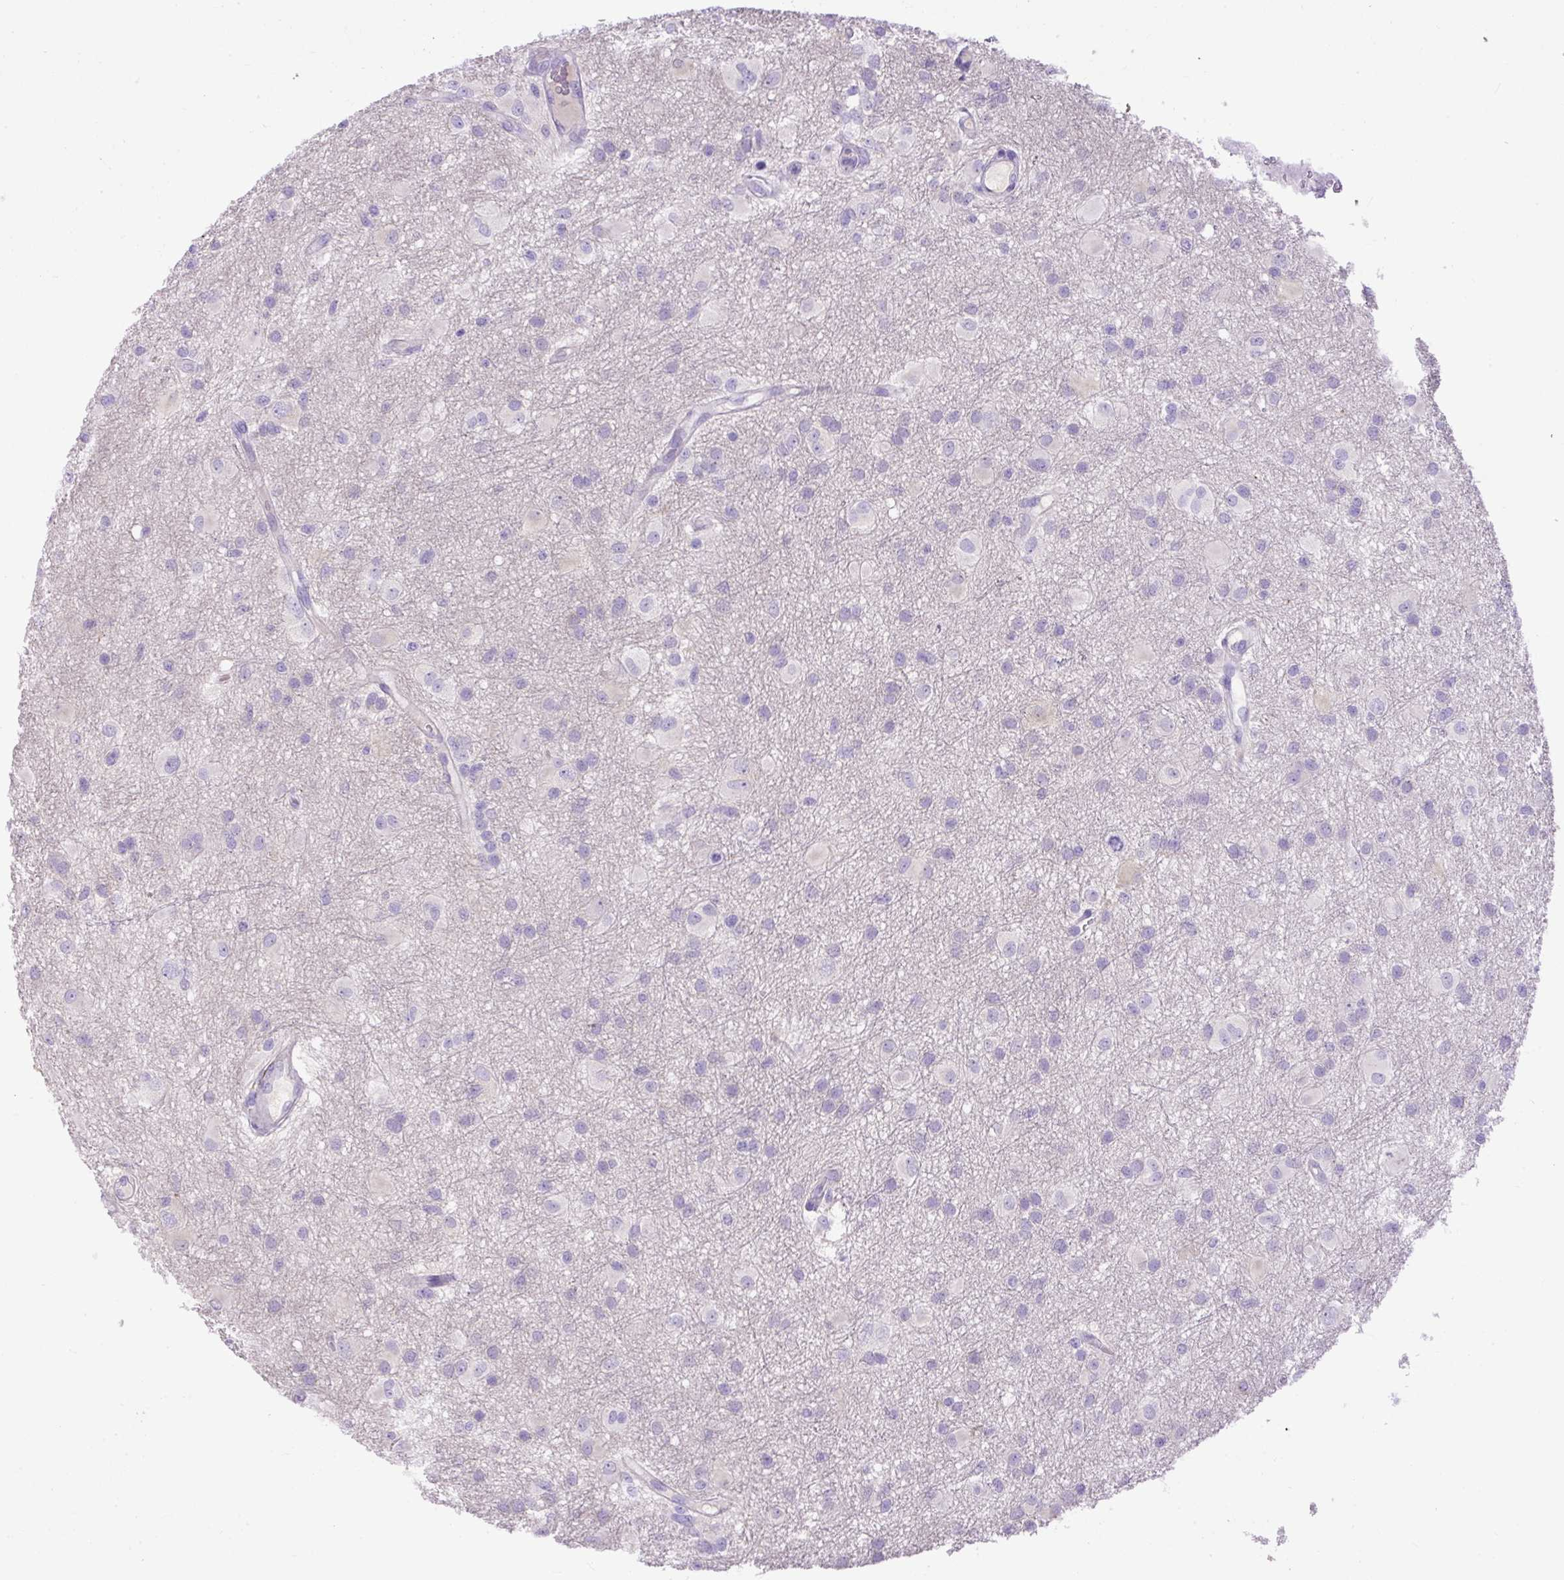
{"staining": {"intensity": "negative", "quantity": "none", "location": "none"}, "tissue": "glioma", "cell_type": "Tumor cells", "image_type": "cancer", "snomed": [{"axis": "morphology", "description": "Glioma, malignant, High grade"}, {"axis": "topography", "description": "Brain"}], "caption": "The IHC micrograph has no significant staining in tumor cells of glioma tissue.", "gene": "SPTBN5", "patient": {"sex": "male", "age": 53}}